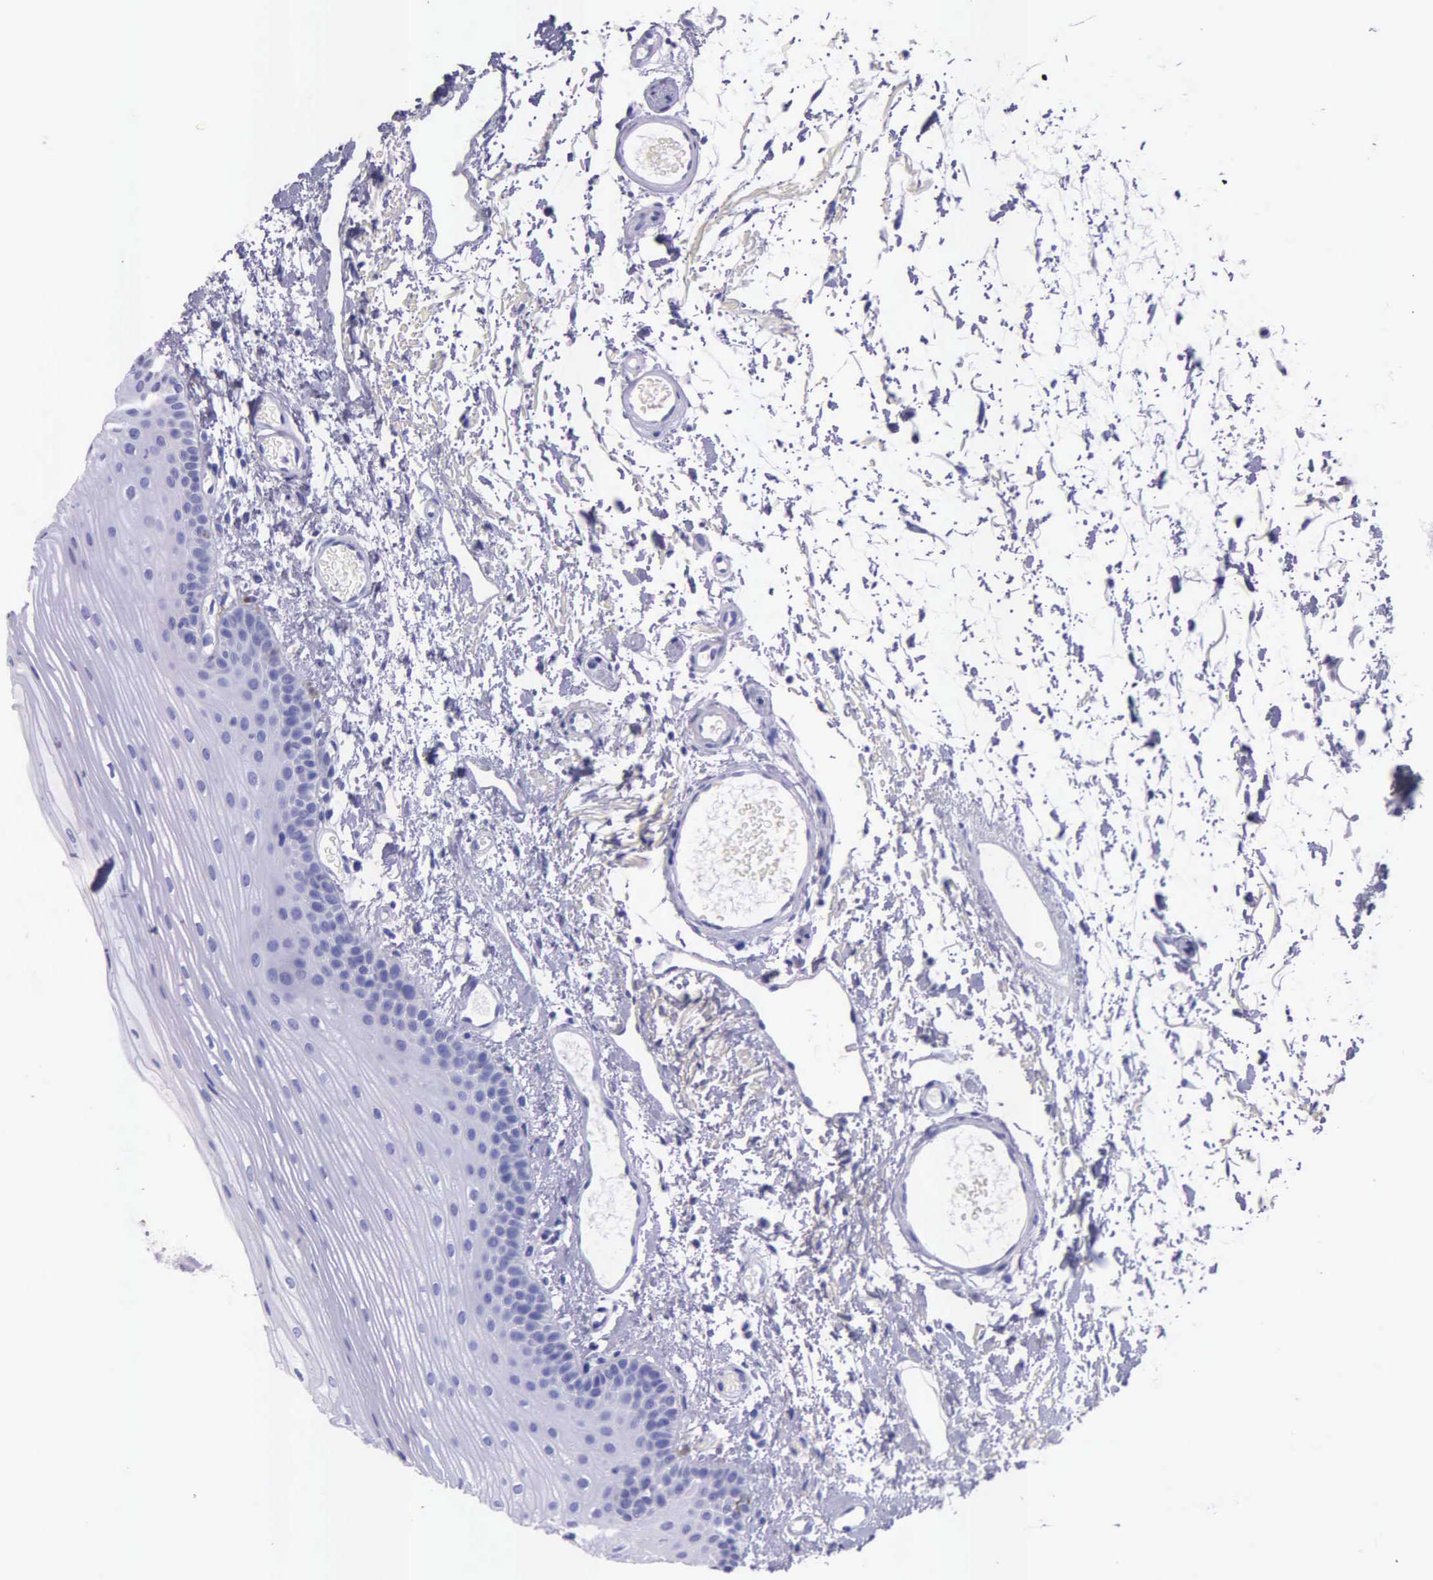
{"staining": {"intensity": "negative", "quantity": "none", "location": "none"}, "tissue": "oral mucosa", "cell_type": "Squamous epithelial cells", "image_type": "normal", "snomed": [{"axis": "morphology", "description": "Normal tissue, NOS"}, {"axis": "topography", "description": "Oral tissue"}], "caption": "High power microscopy image of an immunohistochemistry histopathology image of unremarkable oral mucosa, revealing no significant staining in squamous epithelial cells. (DAB IHC, high magnification).", "gene": "KLK2", "patient": {"sex": "male", "age": 52}}